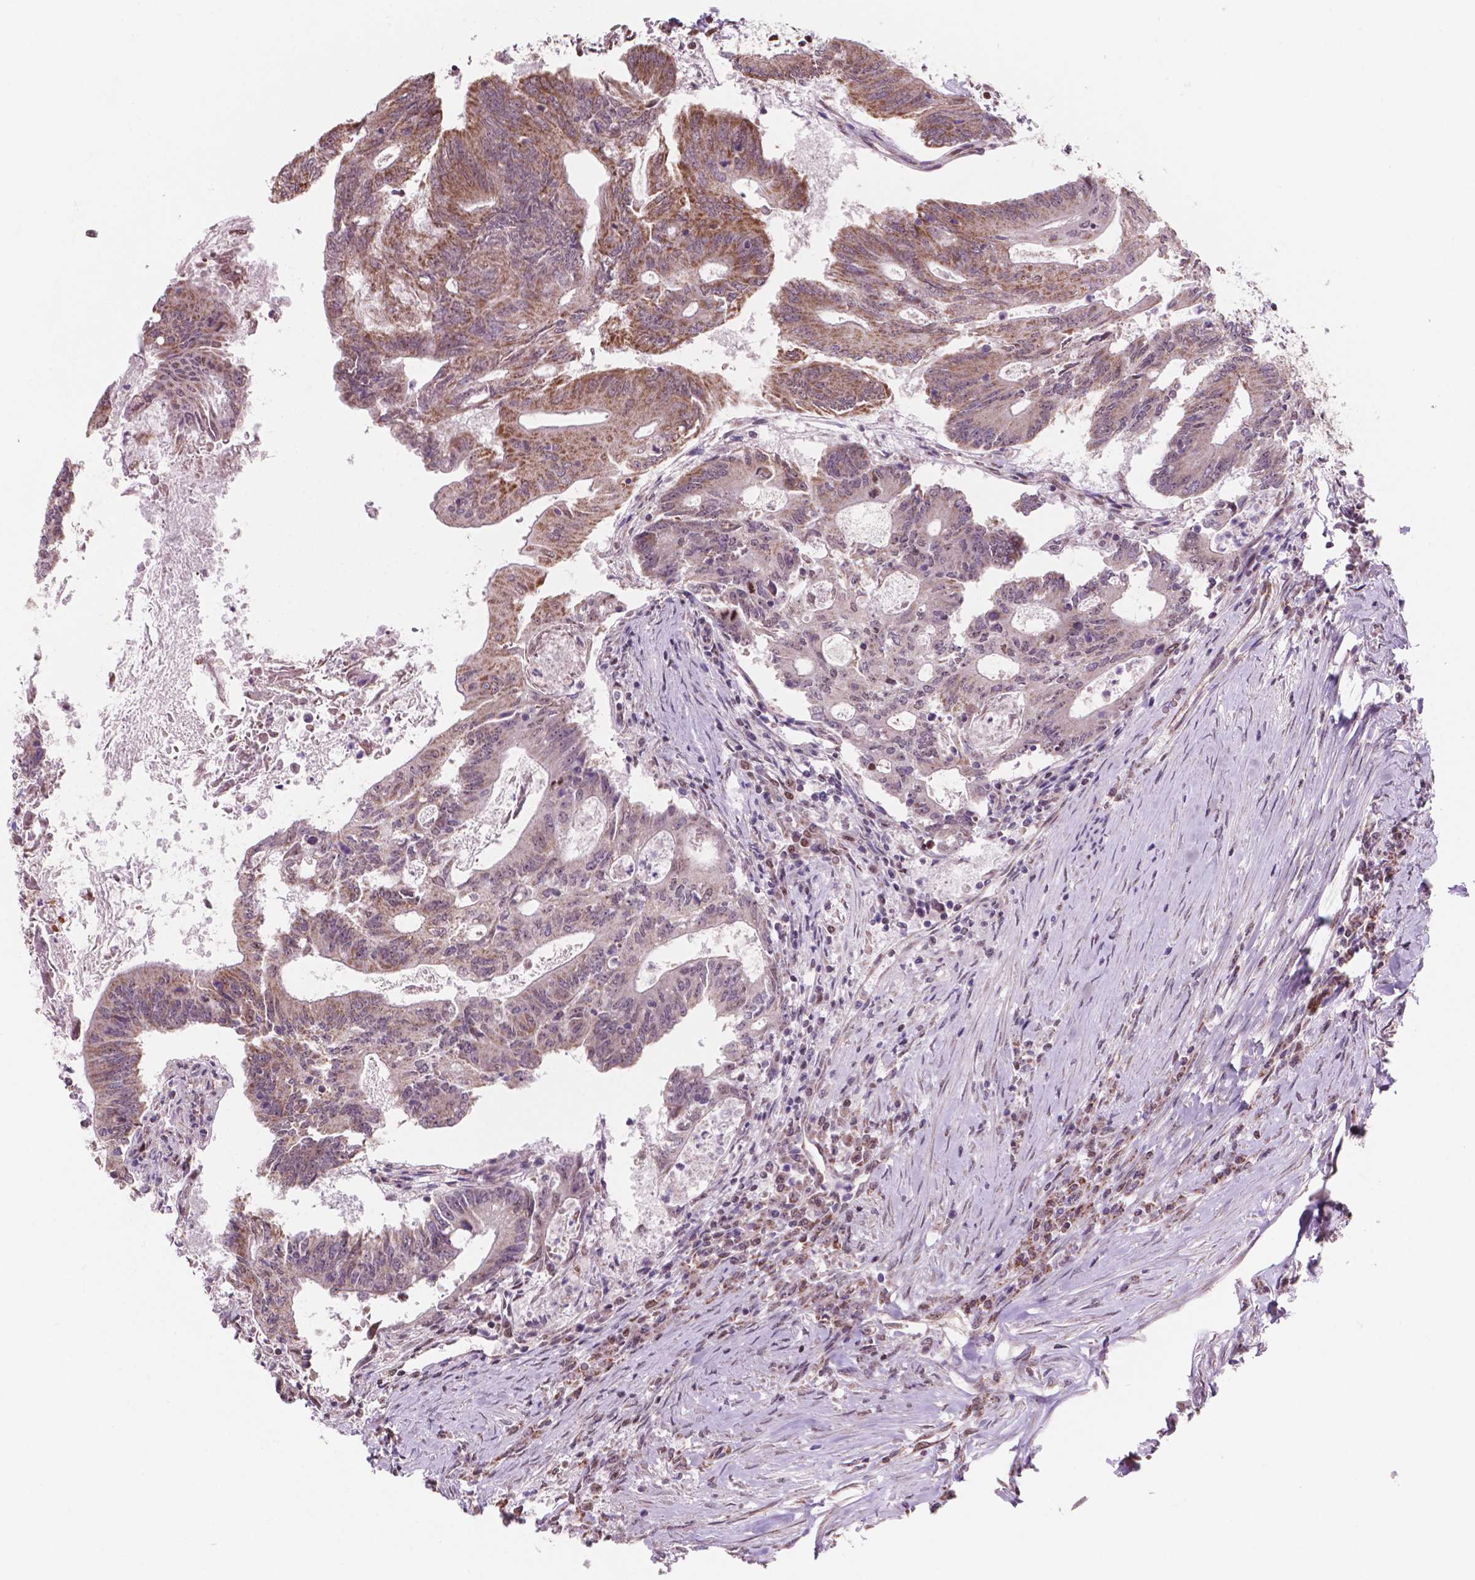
{"staining": {"intensity": "moderate", "quantity": ">75%", "location": "cytoplasmic/membranous"}, "tissue": "colorectal cancer", "cell_type": "Tumor cells", "image_type": "cancer", "snomed": [{"axis": "morphology", "description": "Adenocarcinoma, NOS"}, {"axis": "topography", "description": "Colon"}], "caption": "Protein expression analysis of colorectal cancer displays moderate cytoplasmic/membranous expression in about >75% of tumor cells.", "gene": "NDUFA10", "patient": {"sex": "female", "age": 70}}